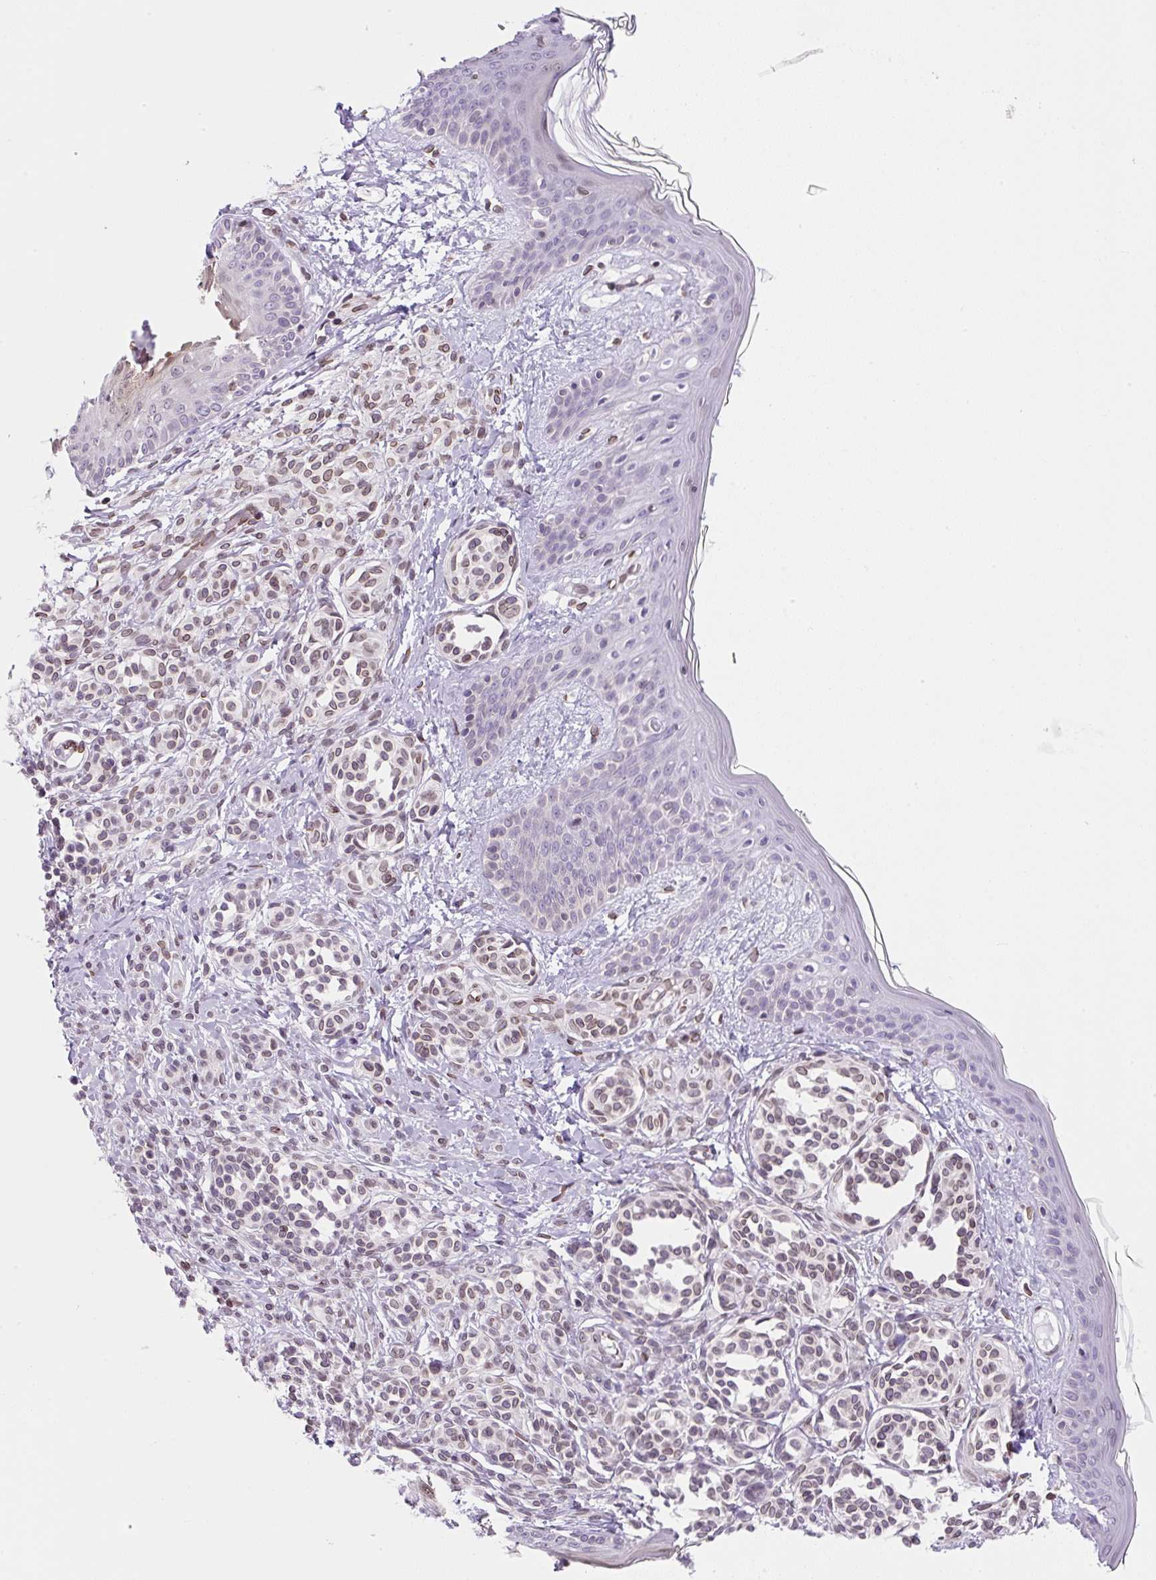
{"staining": {"intensity": "moderate", "quantity": "25%-75%", "location": "cytoplasmic/membranous"}, "tissue": "skin", "cell_type": "Fibroblasts", "image_type": "normal", "snomed": [{"axis": "morphology", "description": "Normal tissue, NOS"}, {"axis": "topography", "description": "Skin"}], "caption": "The immunohistochemical stain highlights moderate cytoplasmic/membranous staining in fibroblasts of unremarkable skin.", "gene": "SYNE3", "patient": {"sex": "male", "age": 16}}